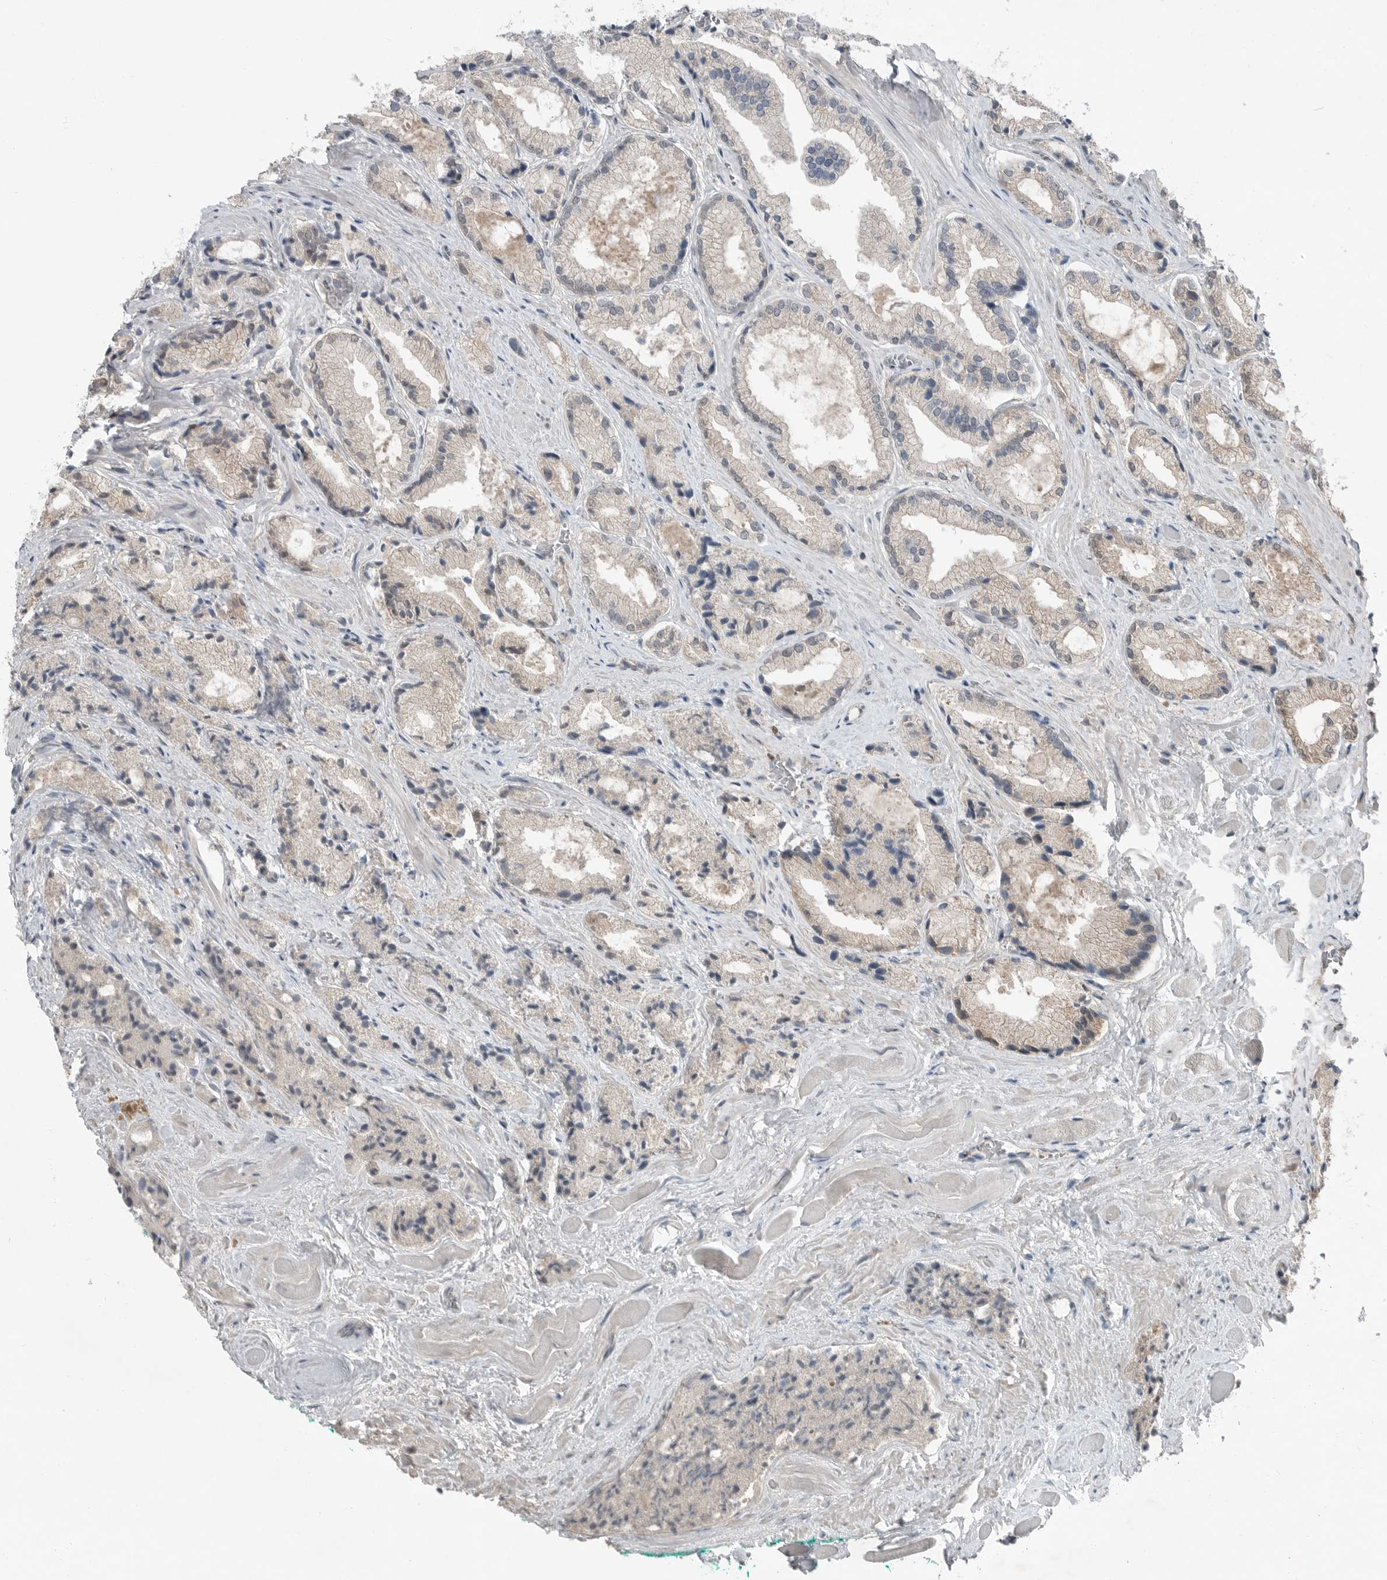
{"staining": {"intensity": "negative", "quantity": "none", "location": "none"}, "tissue": "prostate cancer", "cell_type": "Tumor cells", "image_type": "cancer", "snomed": [{"axis": "morphology", "description": "Adenocarcinoma, Low grade"}, {"axis": "topography", "description": "Prostate"}], "caption": "The image demonstrates no significant expression in tumor cells of prostate cancer (low-grade adenocarcinoma). The staining is performed using DAB brown chromogen with nuclei counter-stained in using hematoxylin.", "gene": "MFAP3L", "patient": {"sex": "male", "age": 62}}